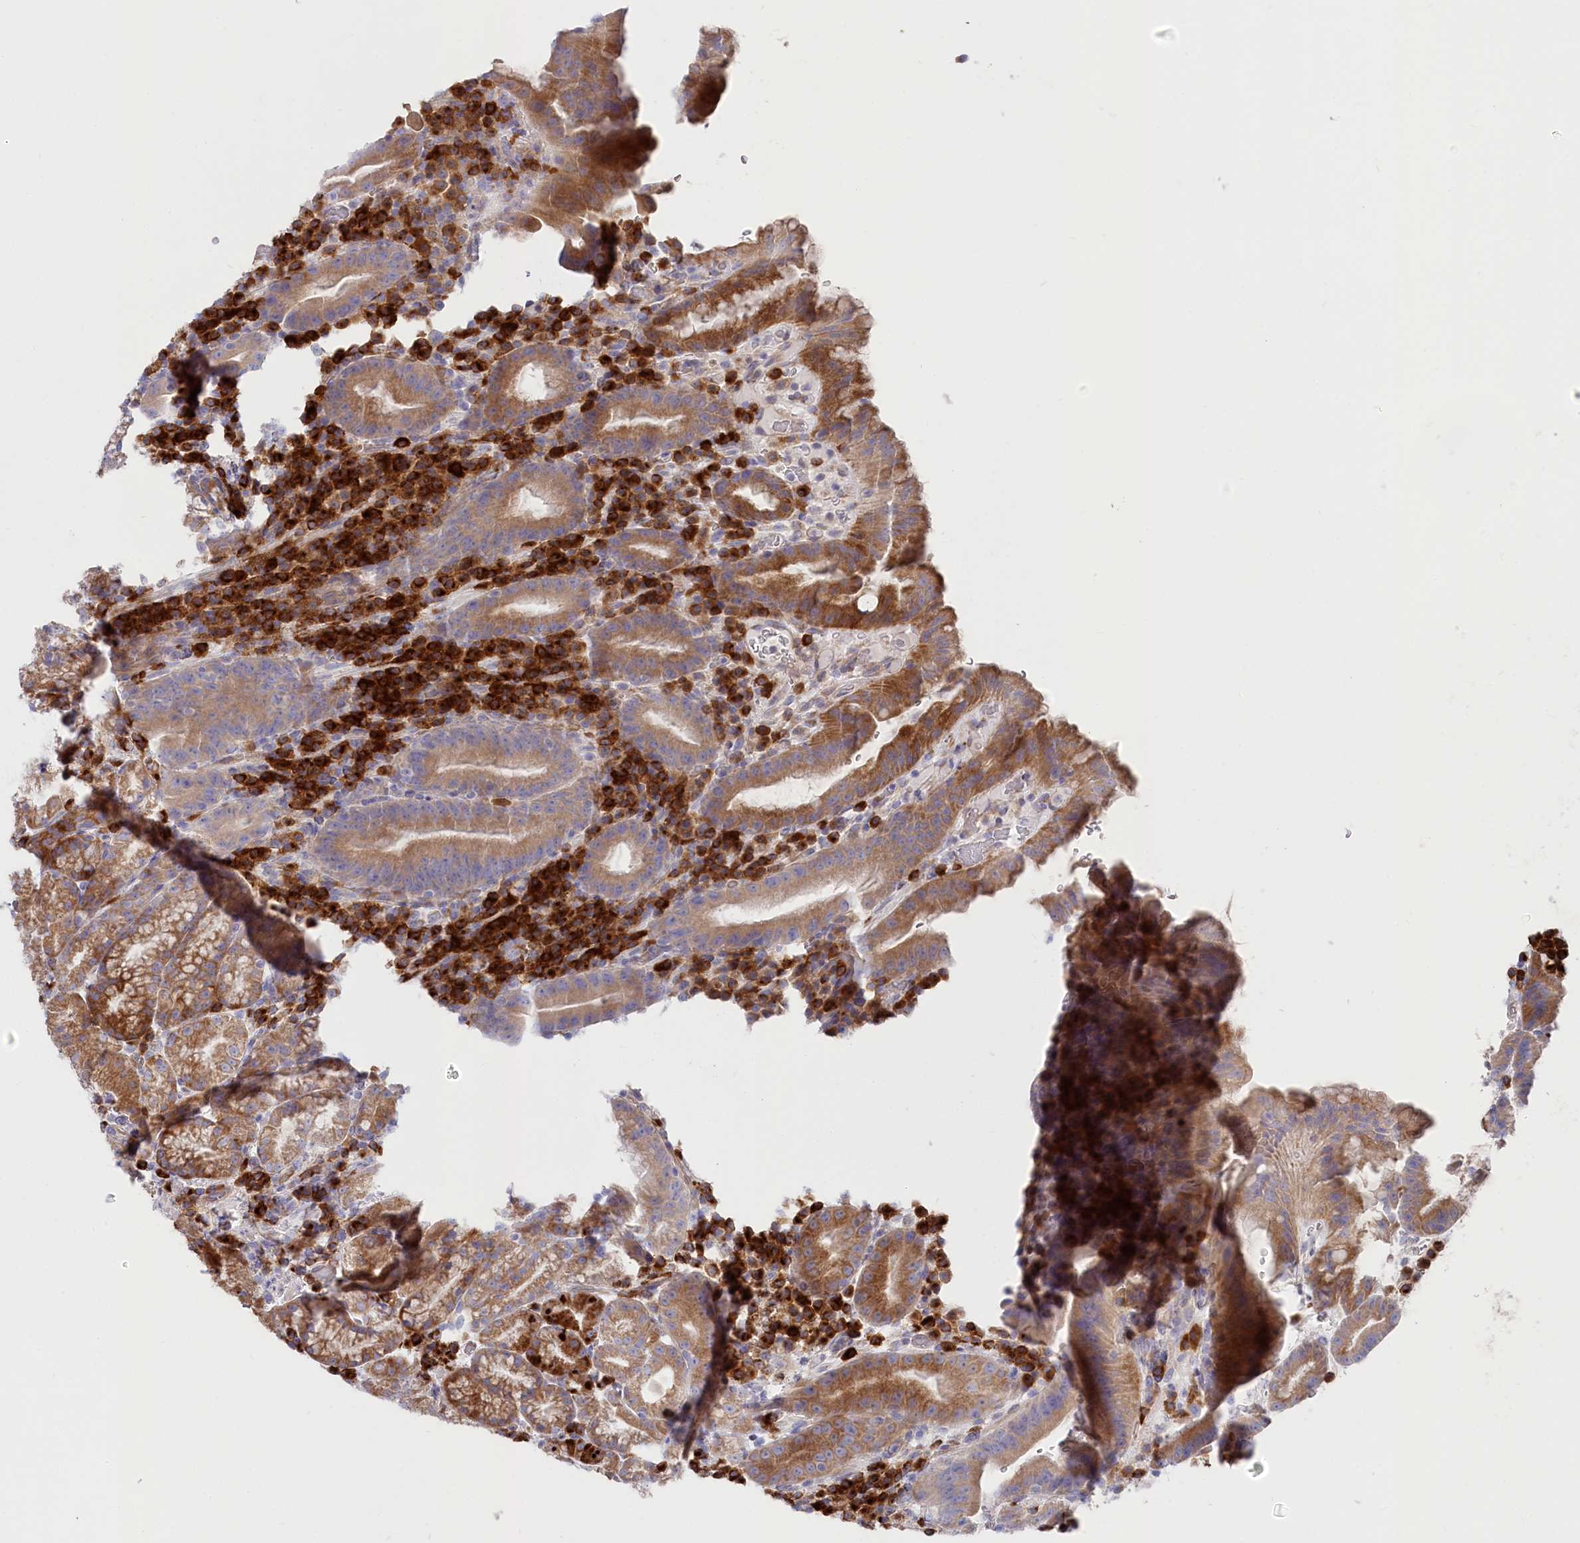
{"staining": {"intensity": "moderate", "quantity": ">75%", "location": "cytoplasmic/membranous"}, "tissue": "stomach", "cell_type": "Glandular cells", "image_type": "normal", "snomed": [{"axis": "morphology", "description": "Normal tissue, NOS"}, {"axis": "morphology", "description": "Inflammation, NOS"}, {"axis": "topography", "description": "Stomach"}], "caption": "Stomach stained with immunohistochemistry exhibits moderate cytoplasmic/membranous expression in approximately >75% of glandular cells. The staining was performed using DAB to visualize the protein expression in brown, while the nuclei were stained in blue with hematoxylin (Magnification: 20x).", "gene": "POGLUT1", "patient": {"sex": "male", "age": 79}}